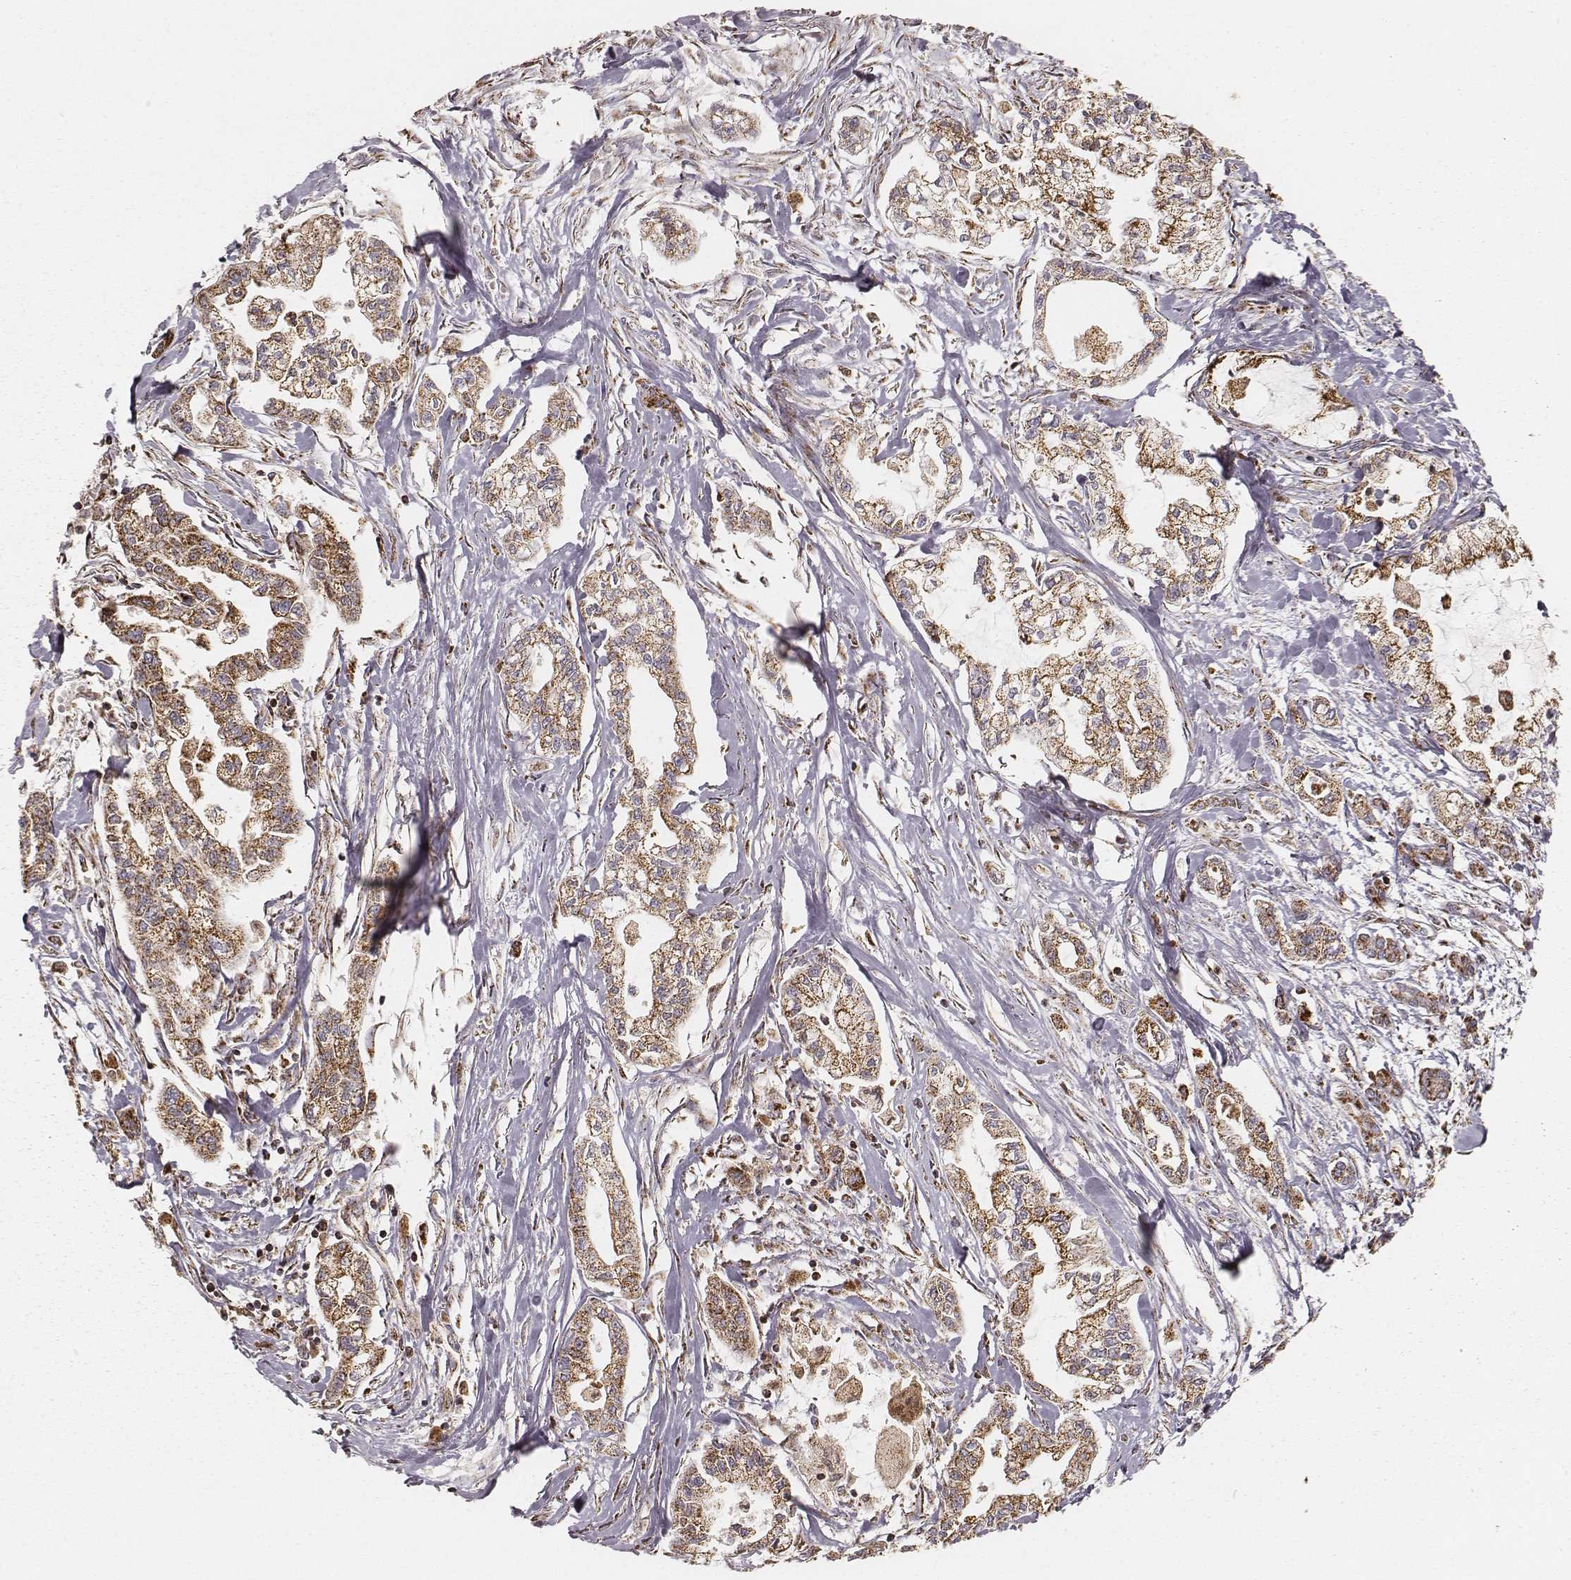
{"staining": {"intensity": "strong", "quantity": ">75%", "location": "cytoplasmic/membranous"}, "tissue": "pancreatic cancer", "cell_type": "Tumor cells", "image_type": "cancer", "snomed": [{"axis": "morphology", "description": "Adenocarcinoma, NOS"}, {"axis": "topography", "description": "Pancreas"}], "caption": "Pancreatic cancer stained for a protein (brown) reveals strong cytoplasmic/membranous positive expression in about >75% of tumor cells.", "gene": "CS", "patient": {"sex": "male", "age": 54}}